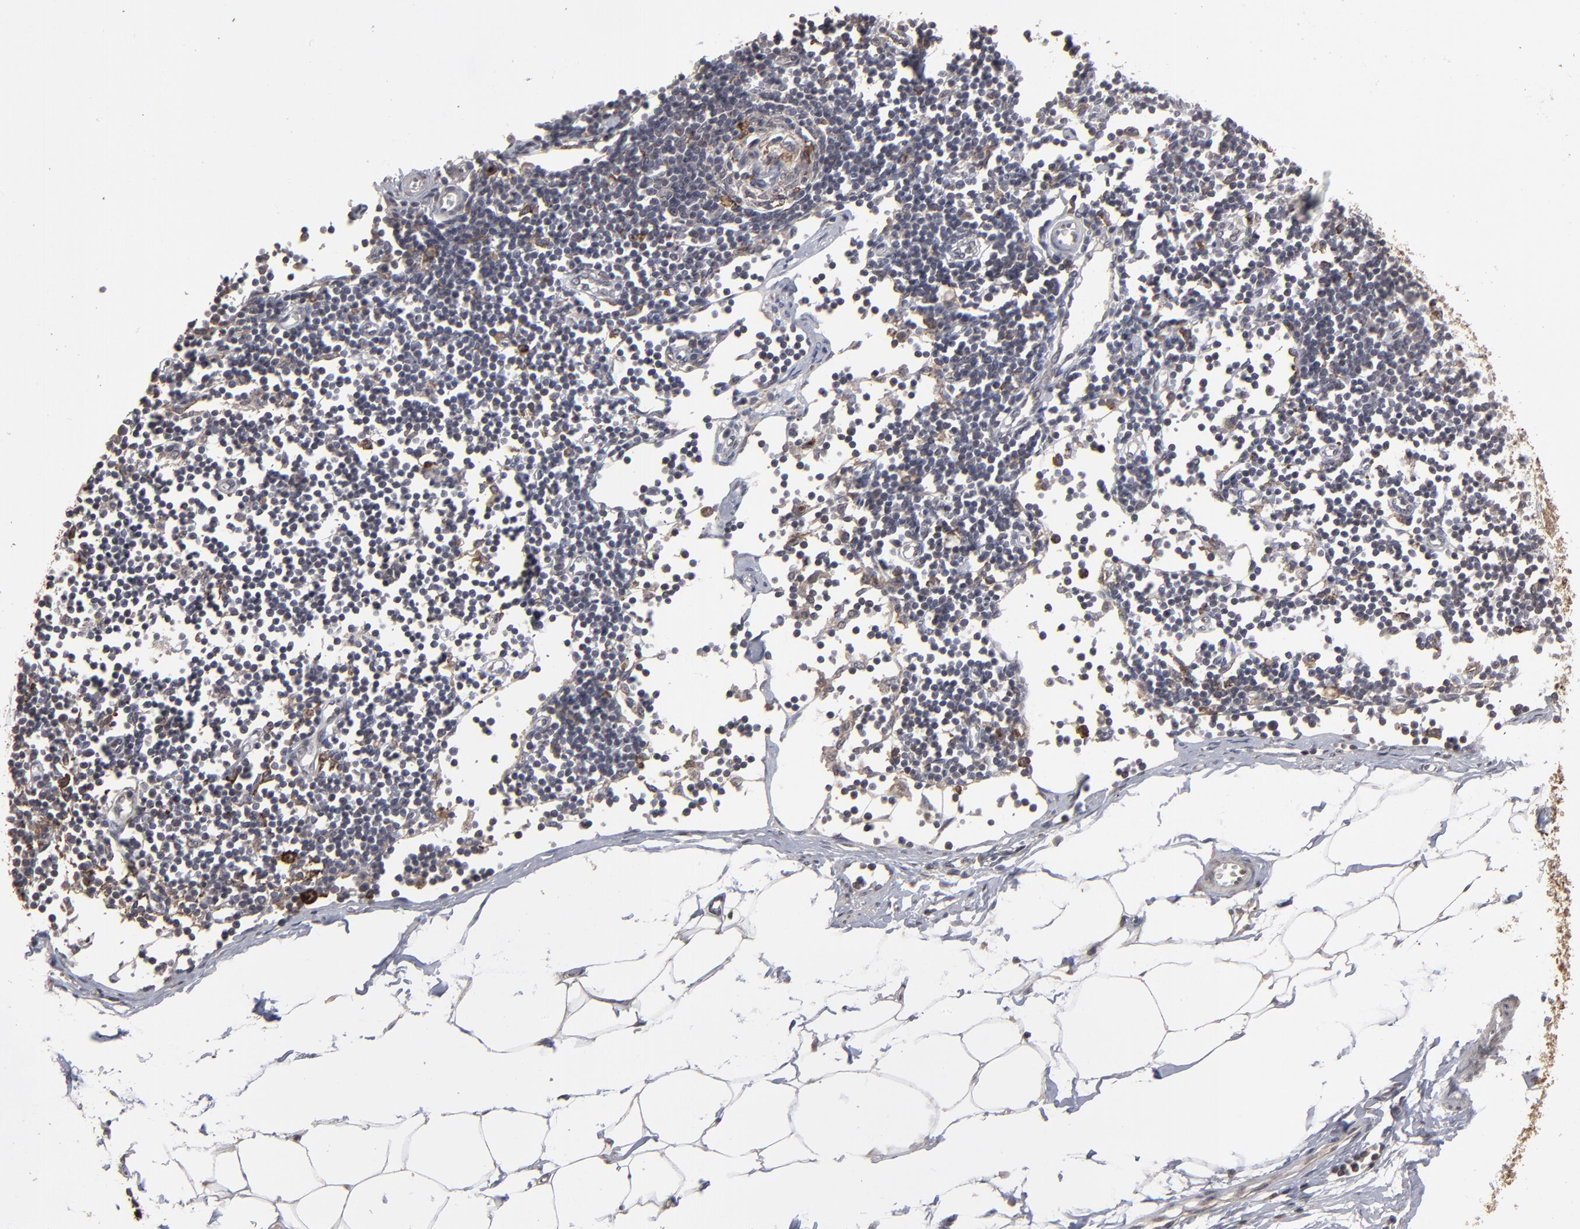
{"staining": {"intensity": "moderate", "quantity": "<25%", "location": "cytoplasmic/membranous"}, "tissue": "adipose tissue", "cell_type": "Adipocytes", "image_type": "normal", "snomed": [{"axis": "morphology", "description": "Normal tissue, NOS"}, {"axis": "morphology", "description": "Adenocarcinoma, NOS"}, {"axis": "topography", "description": "Colon"}, {"axis": "topography", "description": "Peripheral nerve tissue"}], "caption": "Immunohistochemistry (IHC) micrograph of normal adipose tissue: adipose tissue stained using IHC reveals low levels of moderate protein expression localized specifically in the cytoplasmic/membranous of adipocytes, appearing as a cytoplasmic/membranous brown color.", "gene": "SLC22A17", "patient": {"sex": "male", "age": 14}}